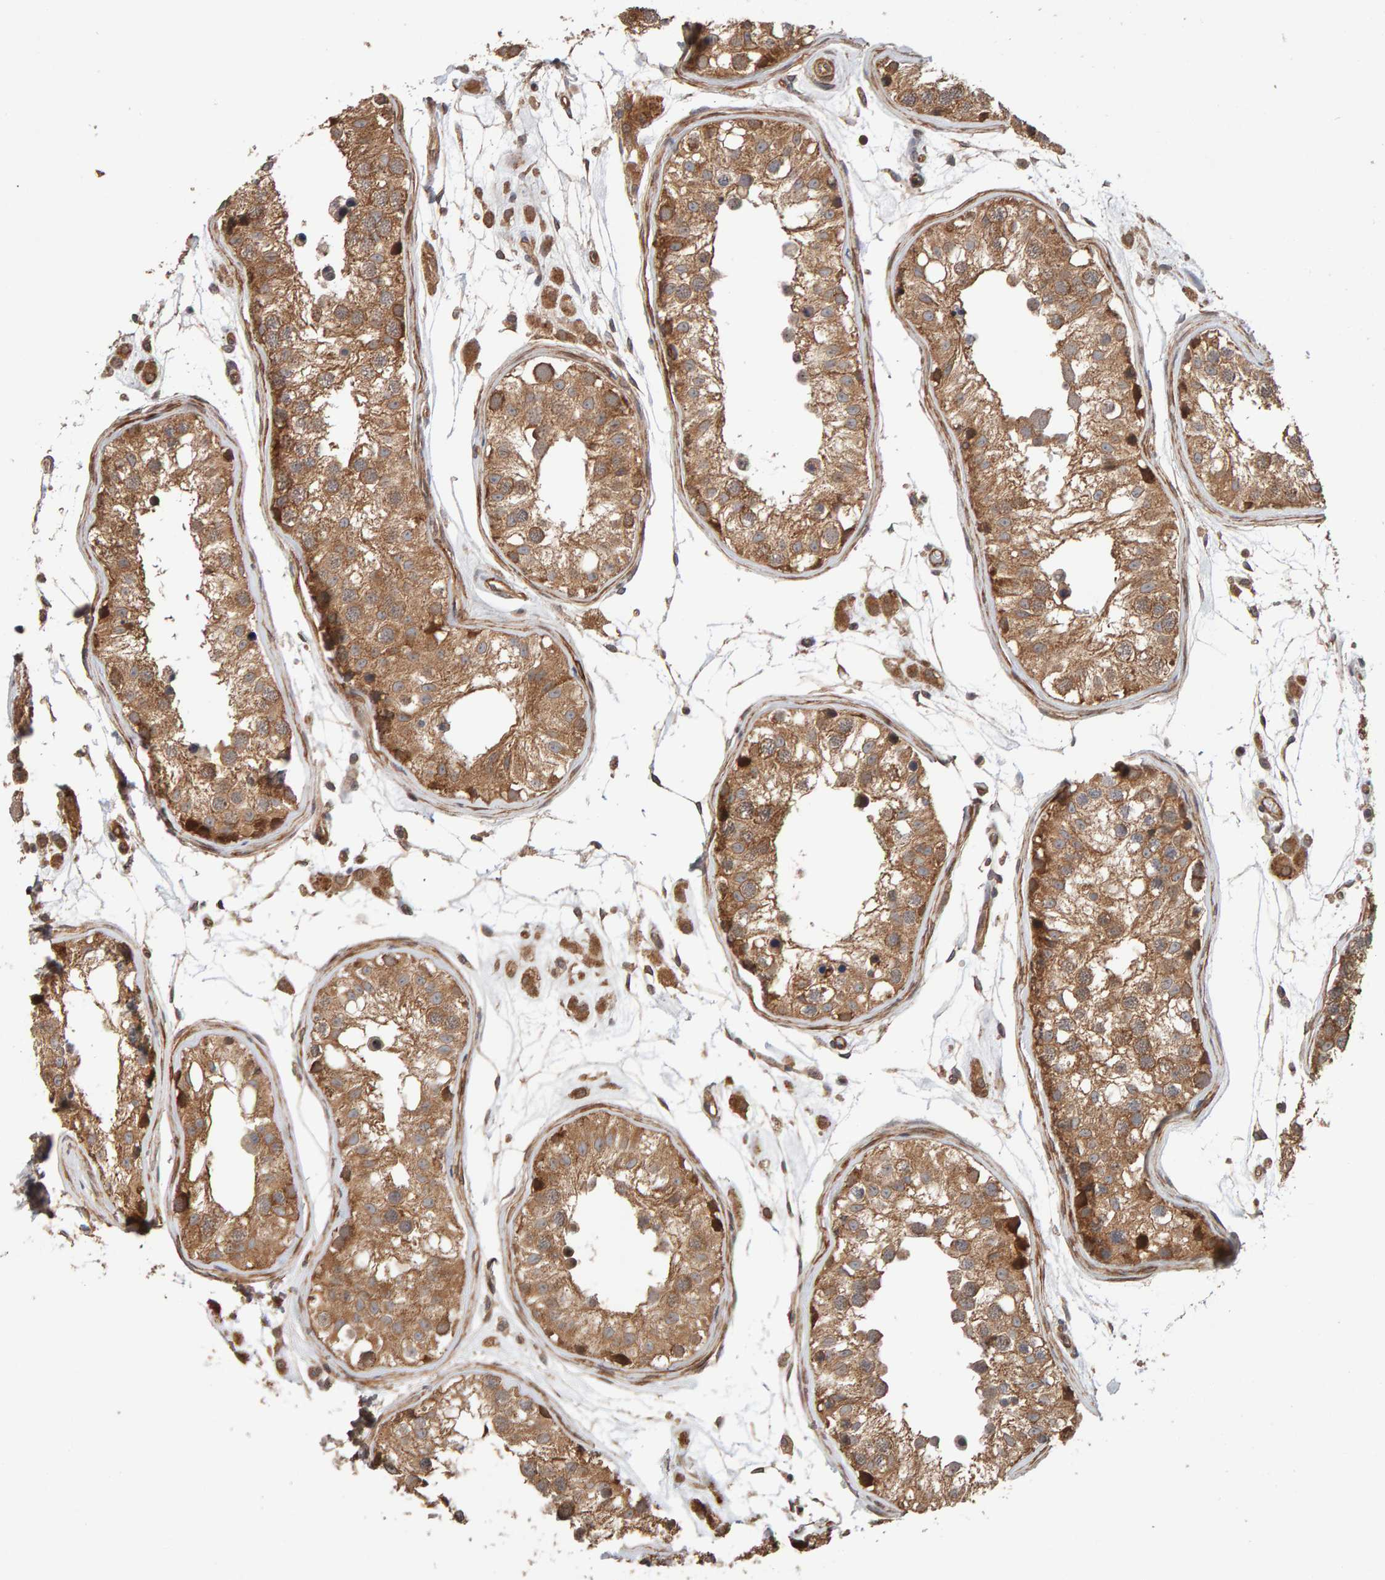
{"staining": {"intensity": "moderate", "quantity": ">75%", "location": "cytoplasmic/membranous"}, "tissue": "testis", "cell_type": "Cells in seminiferous ducts", "image_type": "normal", "snomed": [{"axis": "morphology", "description": "Normal tissue, NOS"}, {"axis": "morphology", "description": "Adenocarcinoma, metastatic, NOS"}, {"axis": "topography", "description": "Testis"}], "caption": "This micrograph displays immunohistochemistry (IHC) staining of unremarkable testis, with medium moderate cytoplasmic/membranous positivity in approximately >75% of cells in seminiferous ducts.", "gene": "SYNRG", "patient": {"sex": "male", "age": 26}}